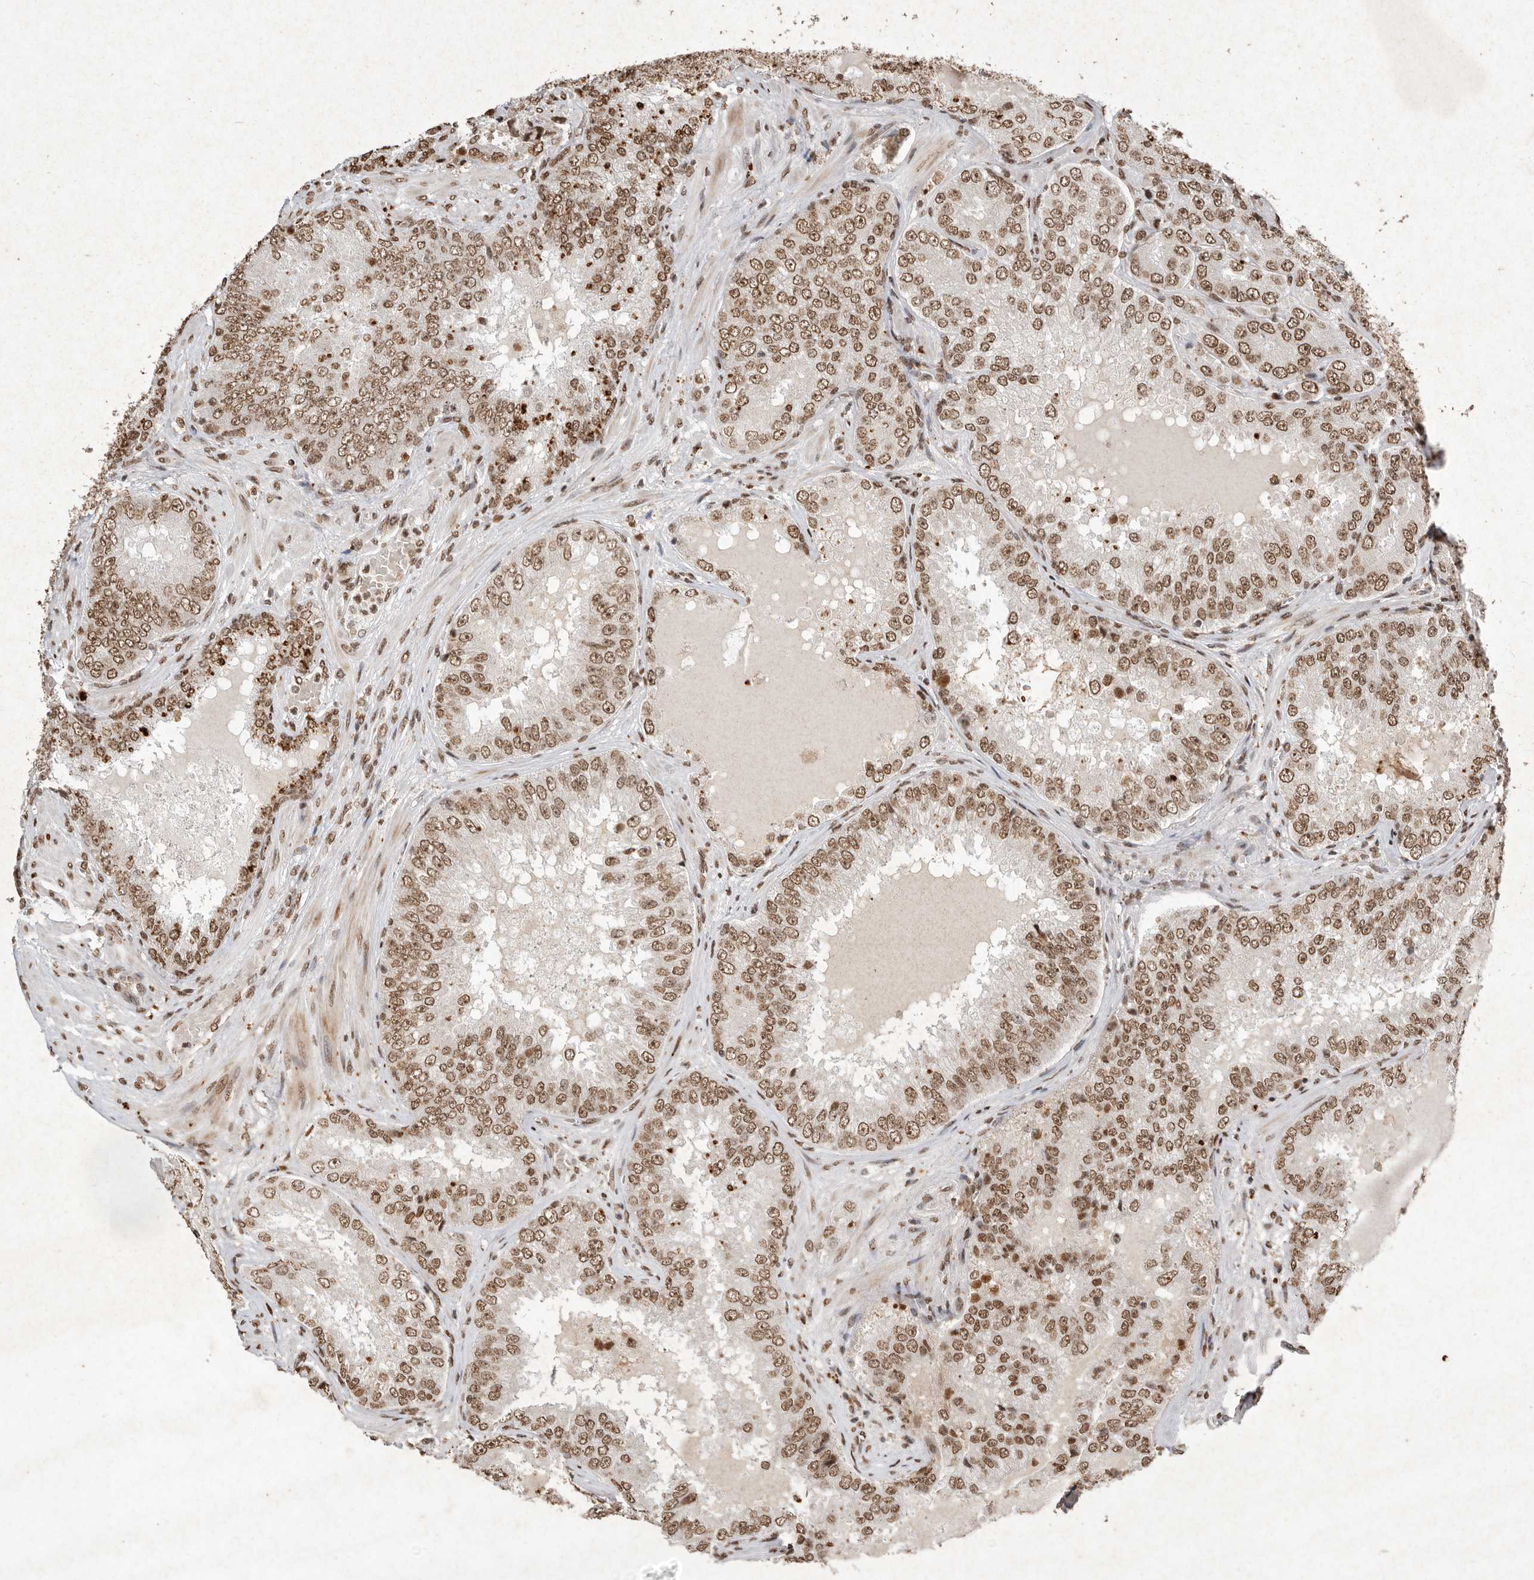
{"staining": {"intensity": "moderate", "quantity": ">75%", "location": "nuclear"}, "tissue": "prostate cancer", "cell_type": "Tumor cells", "image_type": "cancer", "snomed": [{"axis": "morphology", "description": "Adenocarcinoma, High grade"}, {"axis": "topography", "description": "Prostate"}], "caption": "Prostate cancer stained with DAB IHC displays medium levels of moderate nuclear expression in about >75% of tumor cells.", "gene": "NKX3-2", "patient": {"sex": "male", "age": 58}}